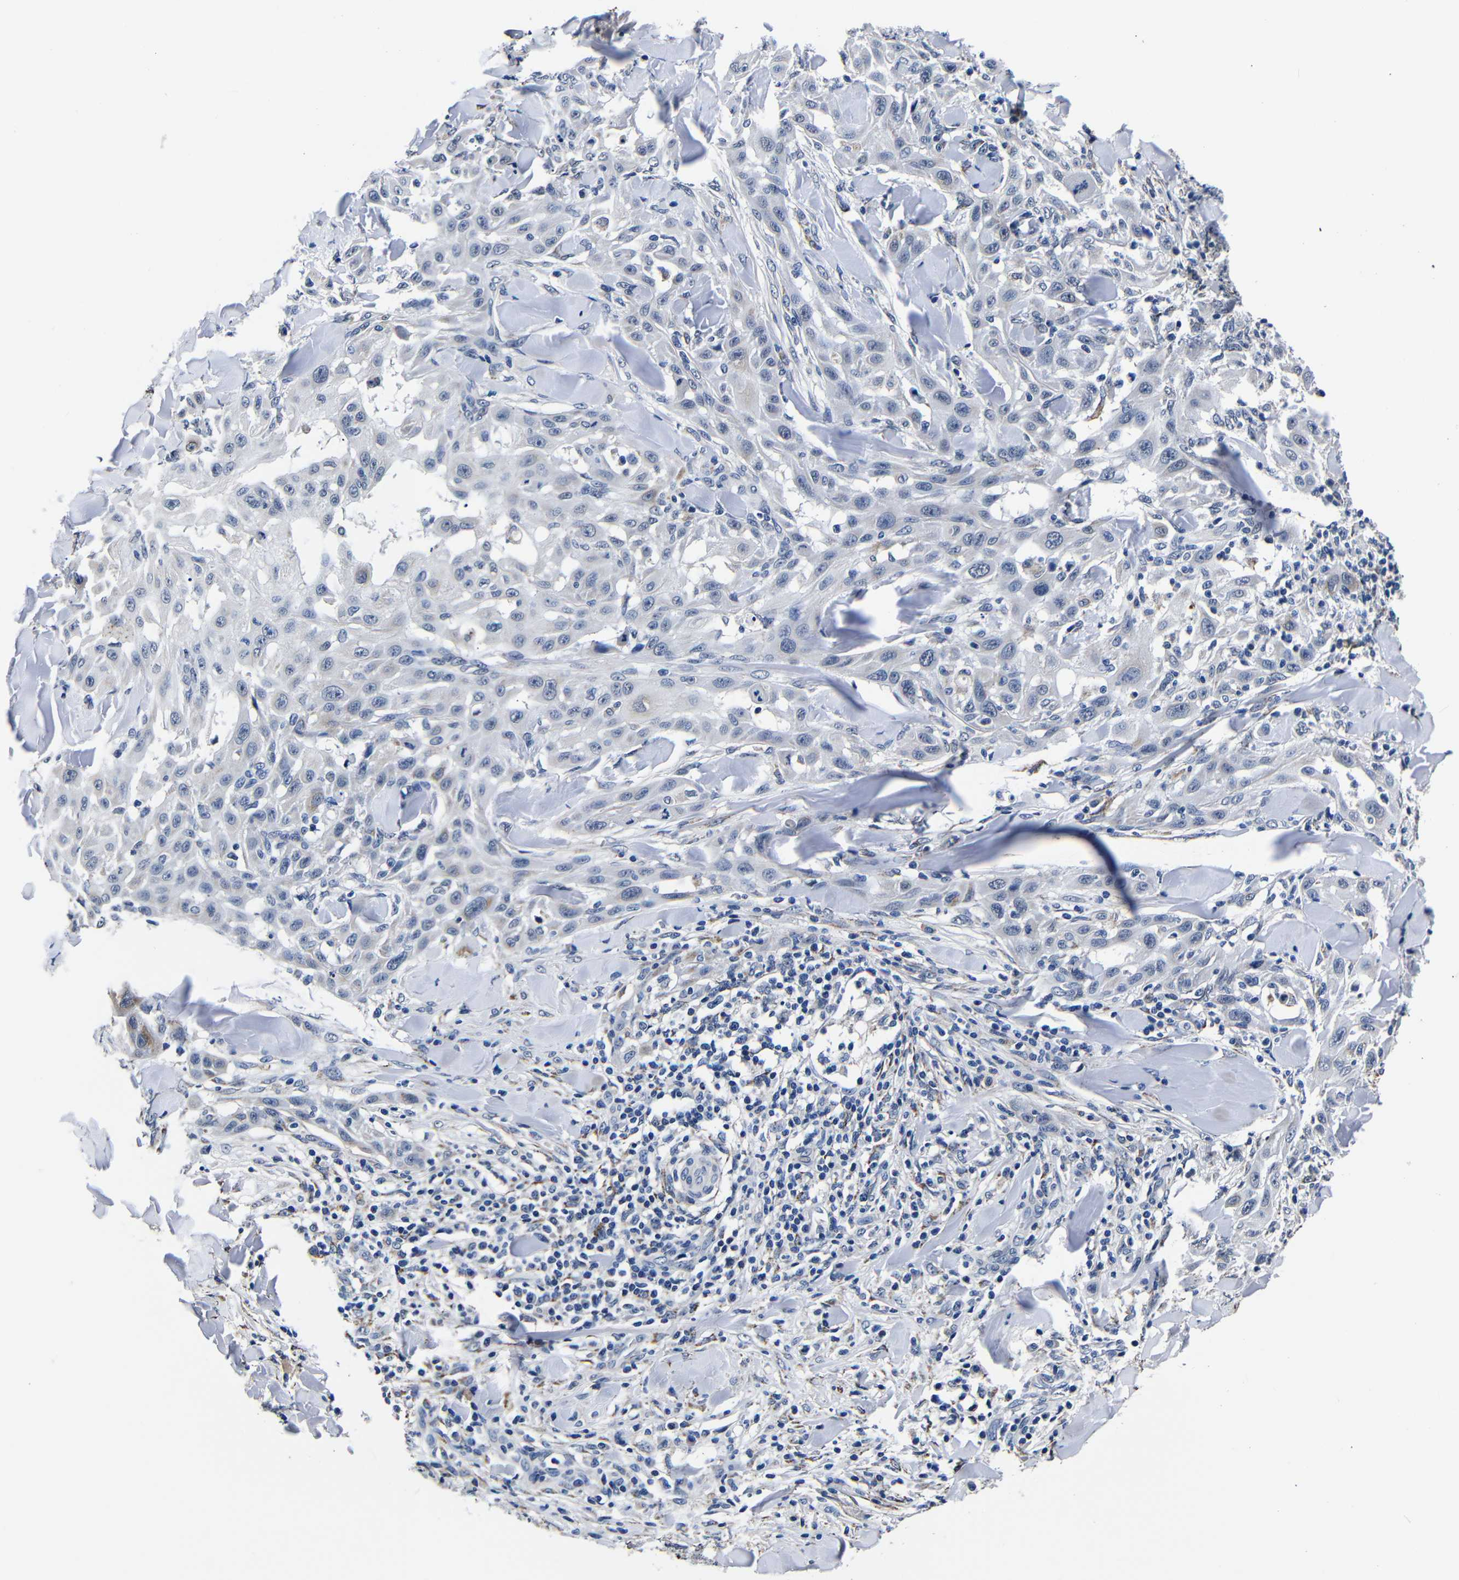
{"staining": {"intensity": "negative", "quantity": "none", "location": "none"}, "tissue": "skin cancer", "cell_type": "Tumor cells", "image_type": "cancer", "snomed": [{"axis": "morphology", "description": "Squamous cell carcinoma, NOS"}, {"axis": "topography", "description": "Skin"}], "caption": "The photomicrograph shows no staining of tumor cells in skin cancer.", "gene": "DEPP1", "patient": {"sex": "male", "age": 24}}